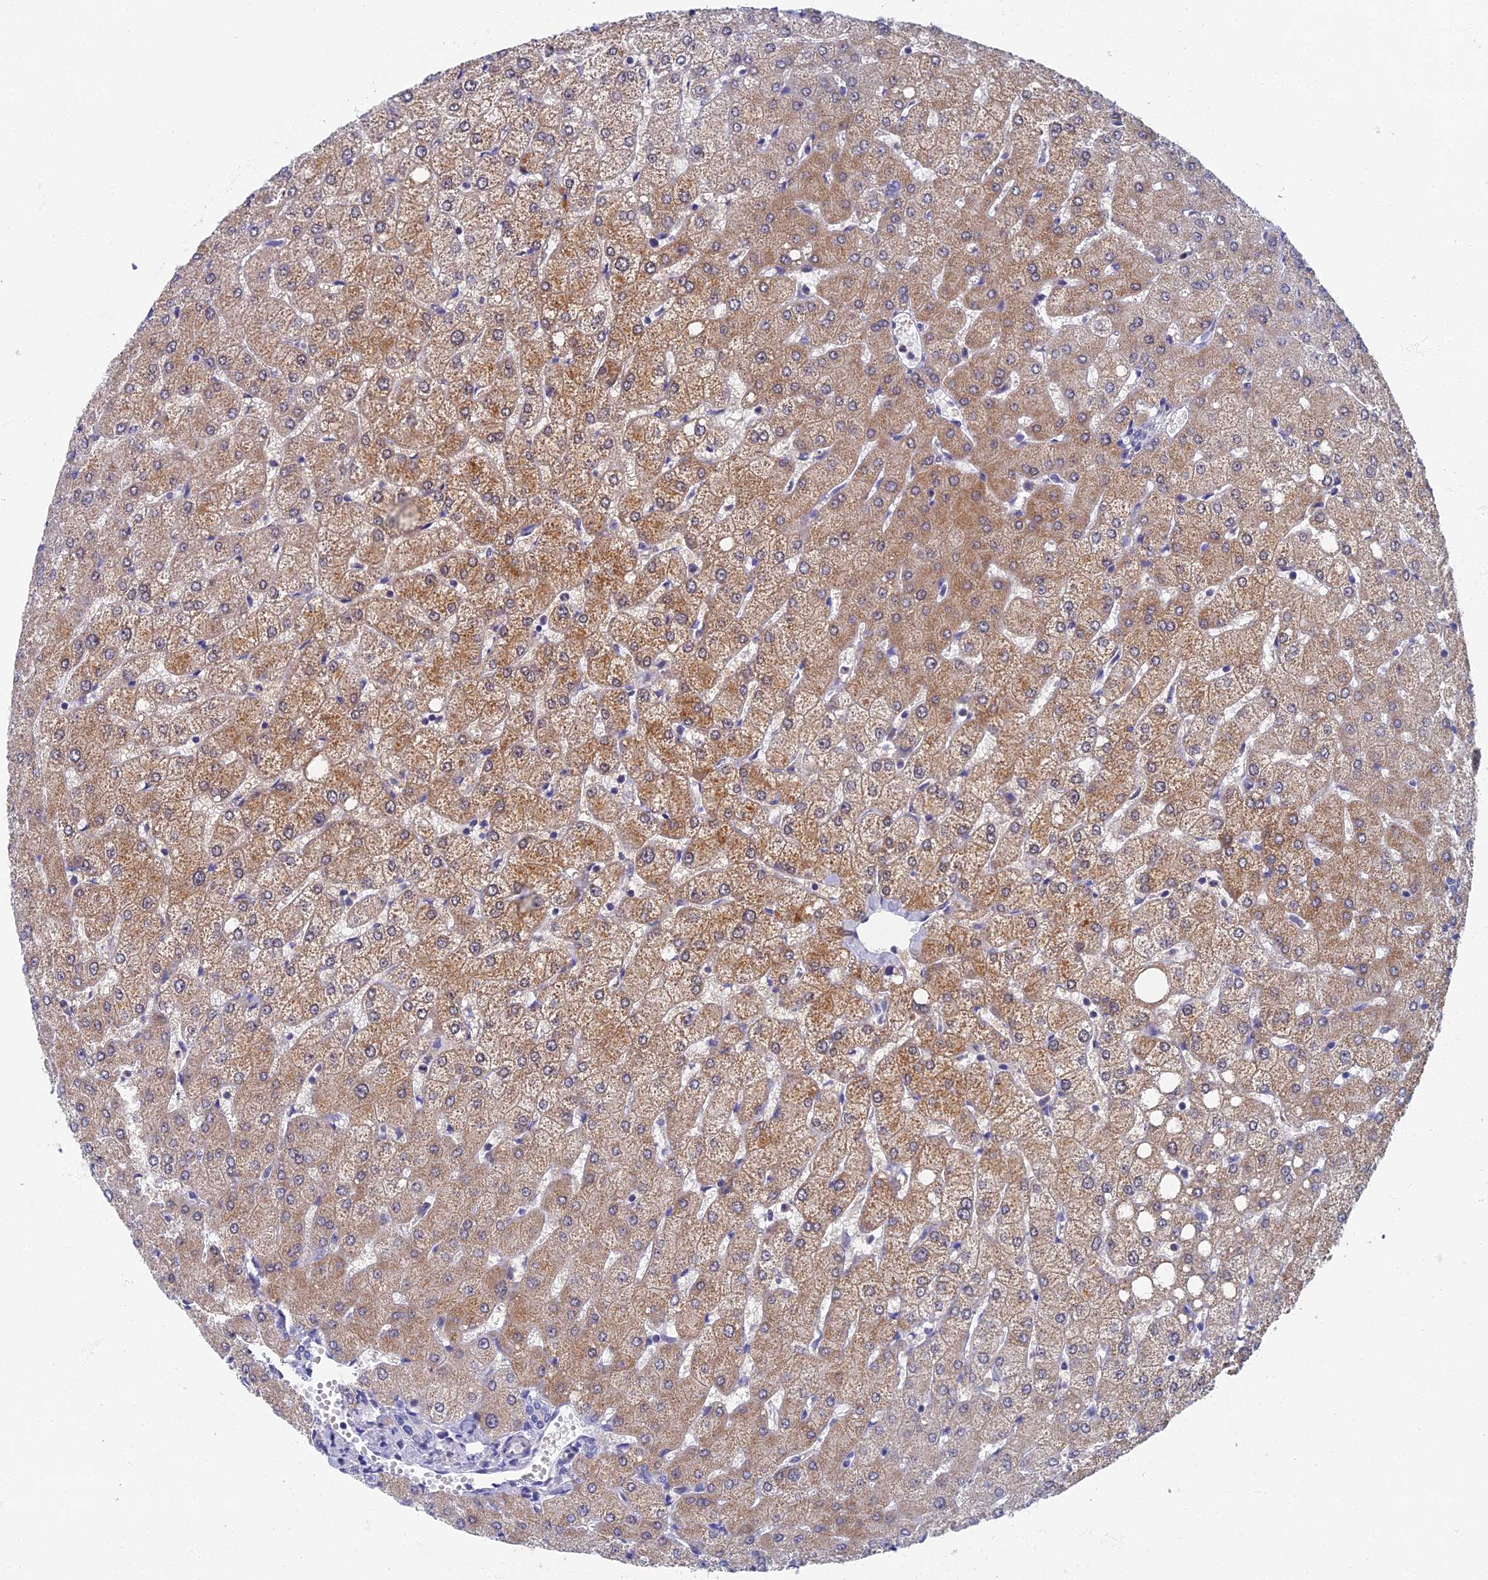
{"staining": {"intensity": "negative", "quantity": "none", "location": "none"}, "tissue": "liver", "cell_type": "Cholangiocytes", "image_type": "normal", "snomed": [{"axis": "morphology", "description": "Normal tissue, NOS"}, {"axis": "topography", "description": "Liver"}], "caption": "Protein analysis of benign liver reveals no significant expression in cholangiocytes.", "gene": "SPIN4", "patient": {"sex": "female", "age": 54}}